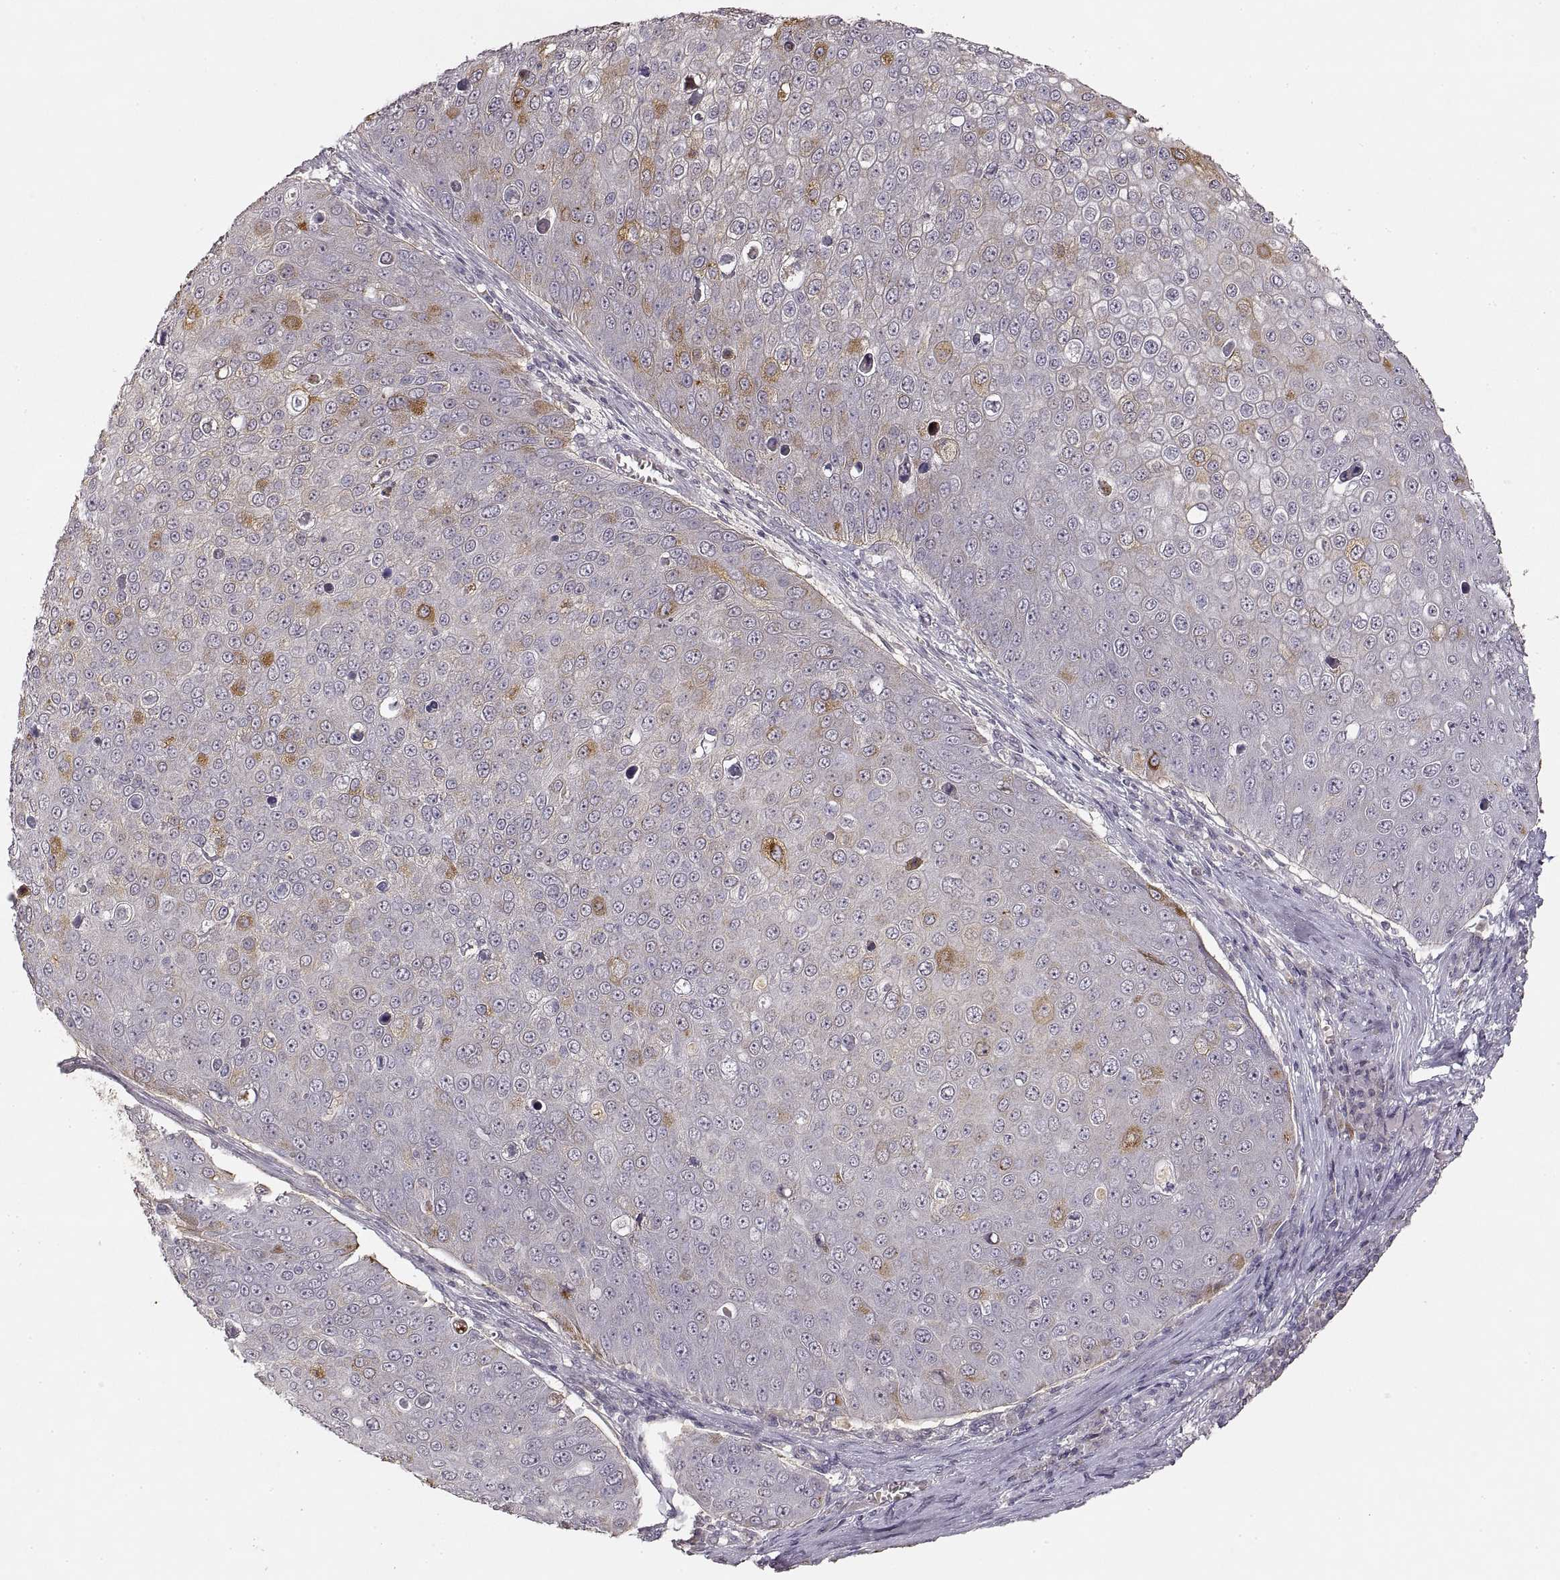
{"staining": {"intensity": "strong", "quantity": "<25%", "location": "cytoplasmic/membranous"}, "tissue": "skin cancer", "cell_type": "Tumor cells", "image_type": "cancer", "snomed": [{"axis": "morphology", "description": "Squamous cell carcinoma, NOS"}, {"axis": "topography", "description": "Skin"}], "caption": "Immunohistochemistry (IHC) staining of skin cancer (squamous cell carcinoma), which demonstrates medium levels of strong cytoplasmic/membranous expression in approximately <25% of tumor cells indicating strong cytoplasmic/membranous protein positivity. The staining was performed using DAB (3,3'-diaminobenzidine) (brown) for protein detection and nuclei were counterstained in hematoxylin (blue).", "gene": "LAMC2", "patient": {"sex": "male", "age": 71}}